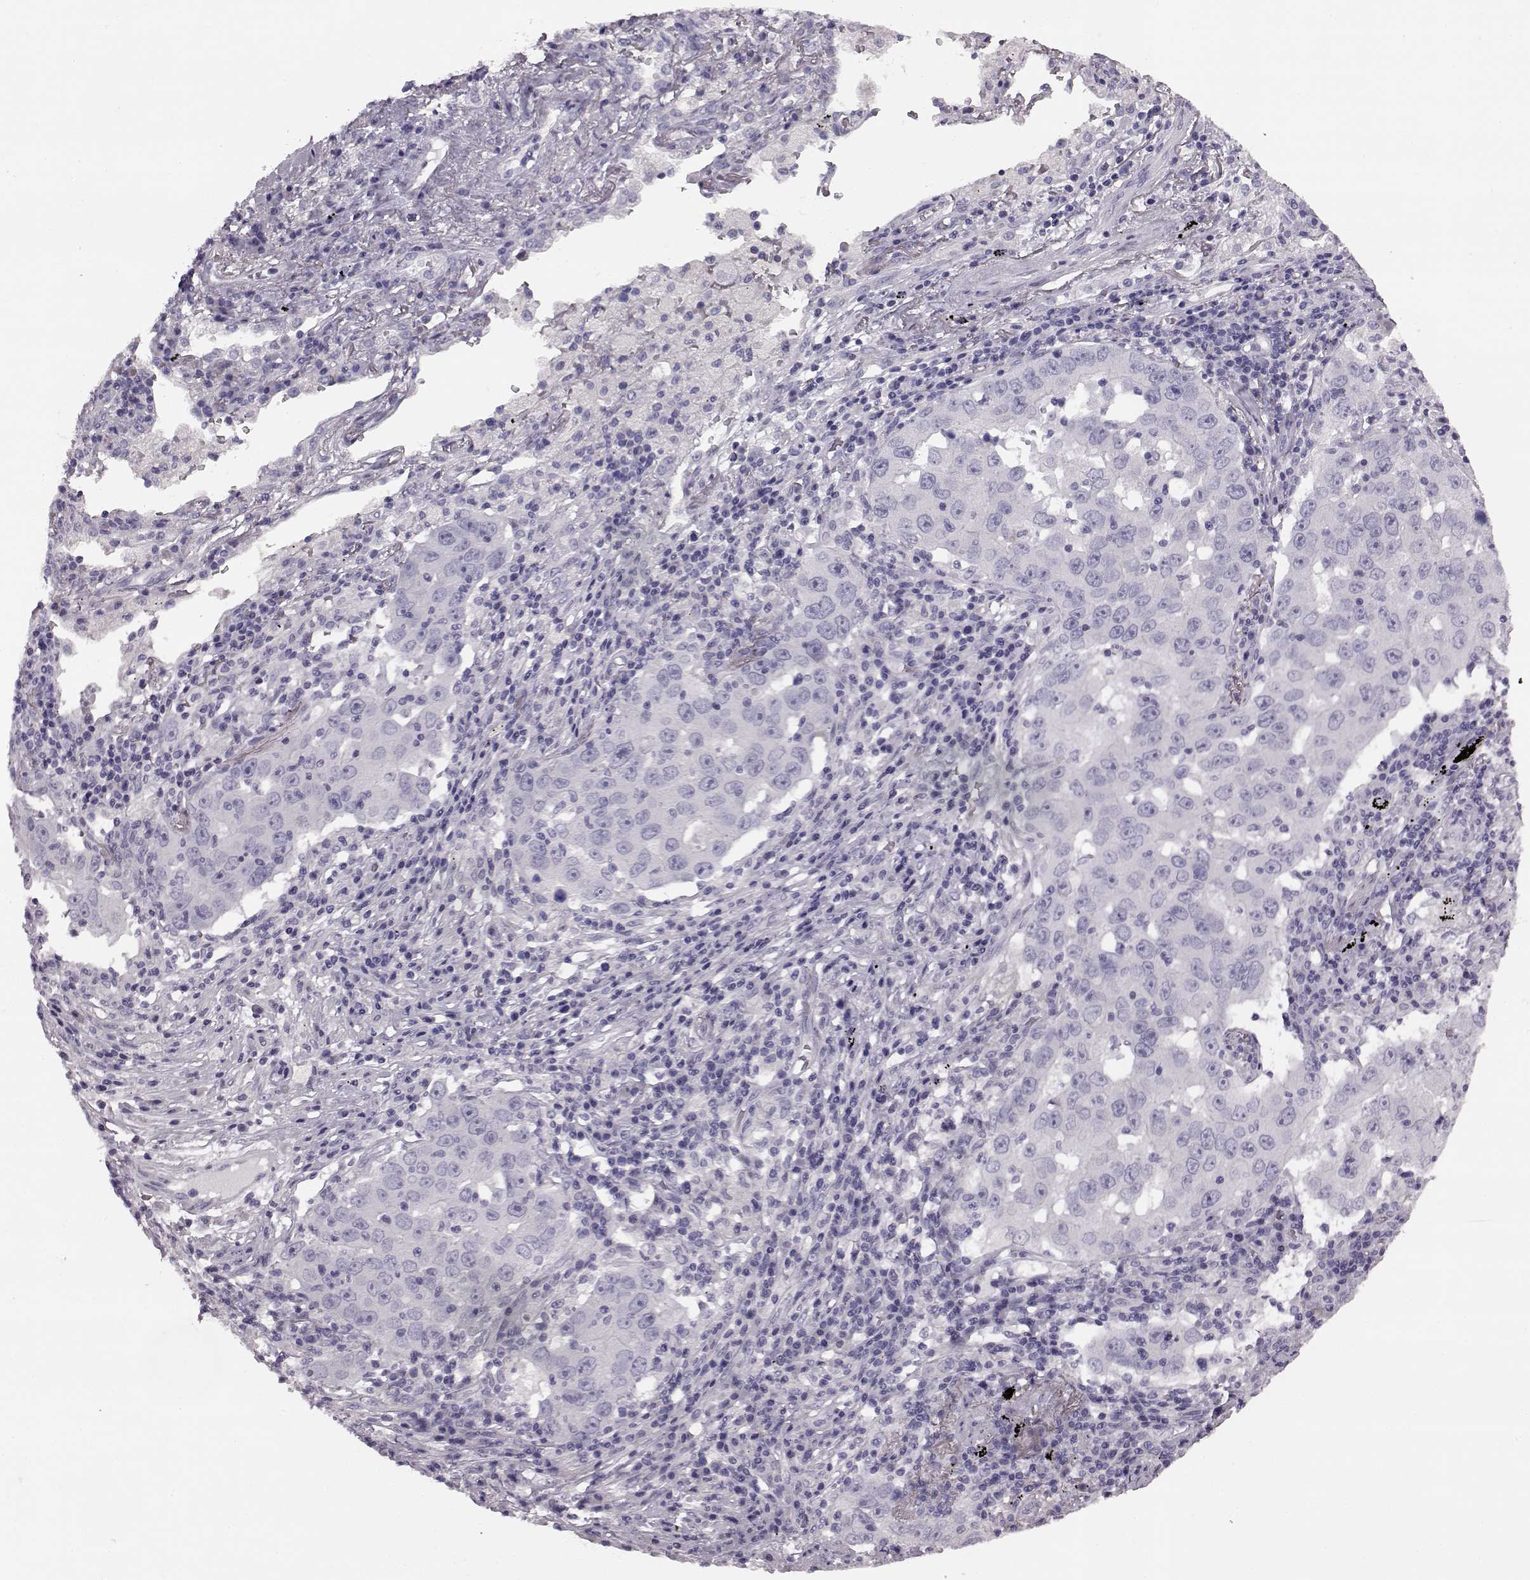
{"staining": {"intensity": "negative", "quantity": "none", "location": "none"}, "tissue": "lung cancer", "cell_type": "Tumor cells", "image_type": "cancer", "snomed": [{"axis": "morphology", "description": "Adenocarcinoma, NOS"}, {"axis": "topography", "description": "Lung"}], "caption": "Human lung cancer stained for a protein using immunohistochemistry demonstrates no positivity in tumor cells.", "gene": "ODAD4", "patient": {"sex": "male", "age": 73}}